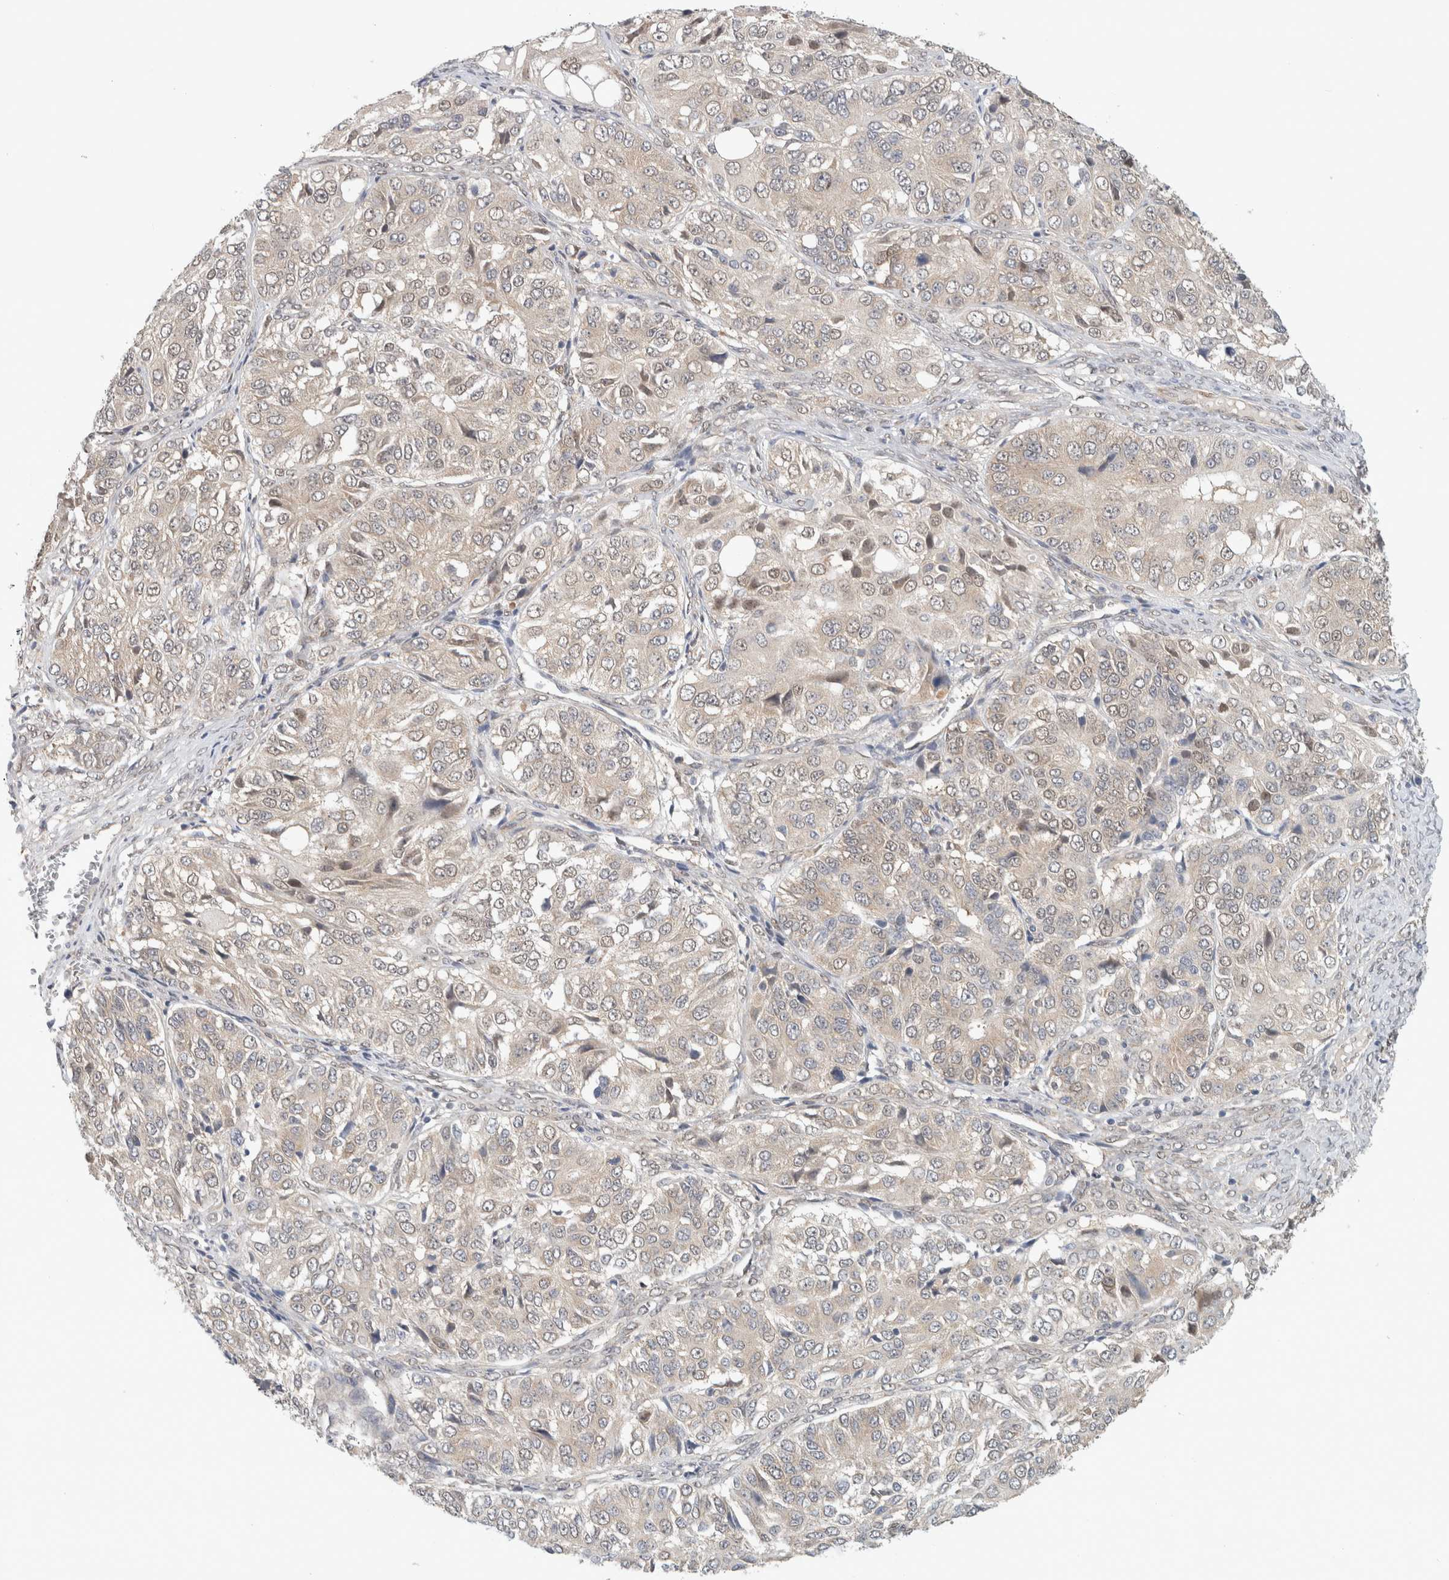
{"staining": {"intensity": "negative", "quantity": "none", "location": "none"}, "tissue": "ovarian cancer", "cell_type": "Tumor cells", "image_type": "cancer", "snomed": [{"axis": "morphology", "description": "Carcinoma, endometroid"}, {"axis": "topography", "description": "Ovary"}], "caption": "An immunohistochemistry histopathology image of ovarian cancer is shown. There is no staining in tumor cells of ovarian cancer.", "gene": "EIF4G3", "patient": {"sex": "female", "age": 51}}